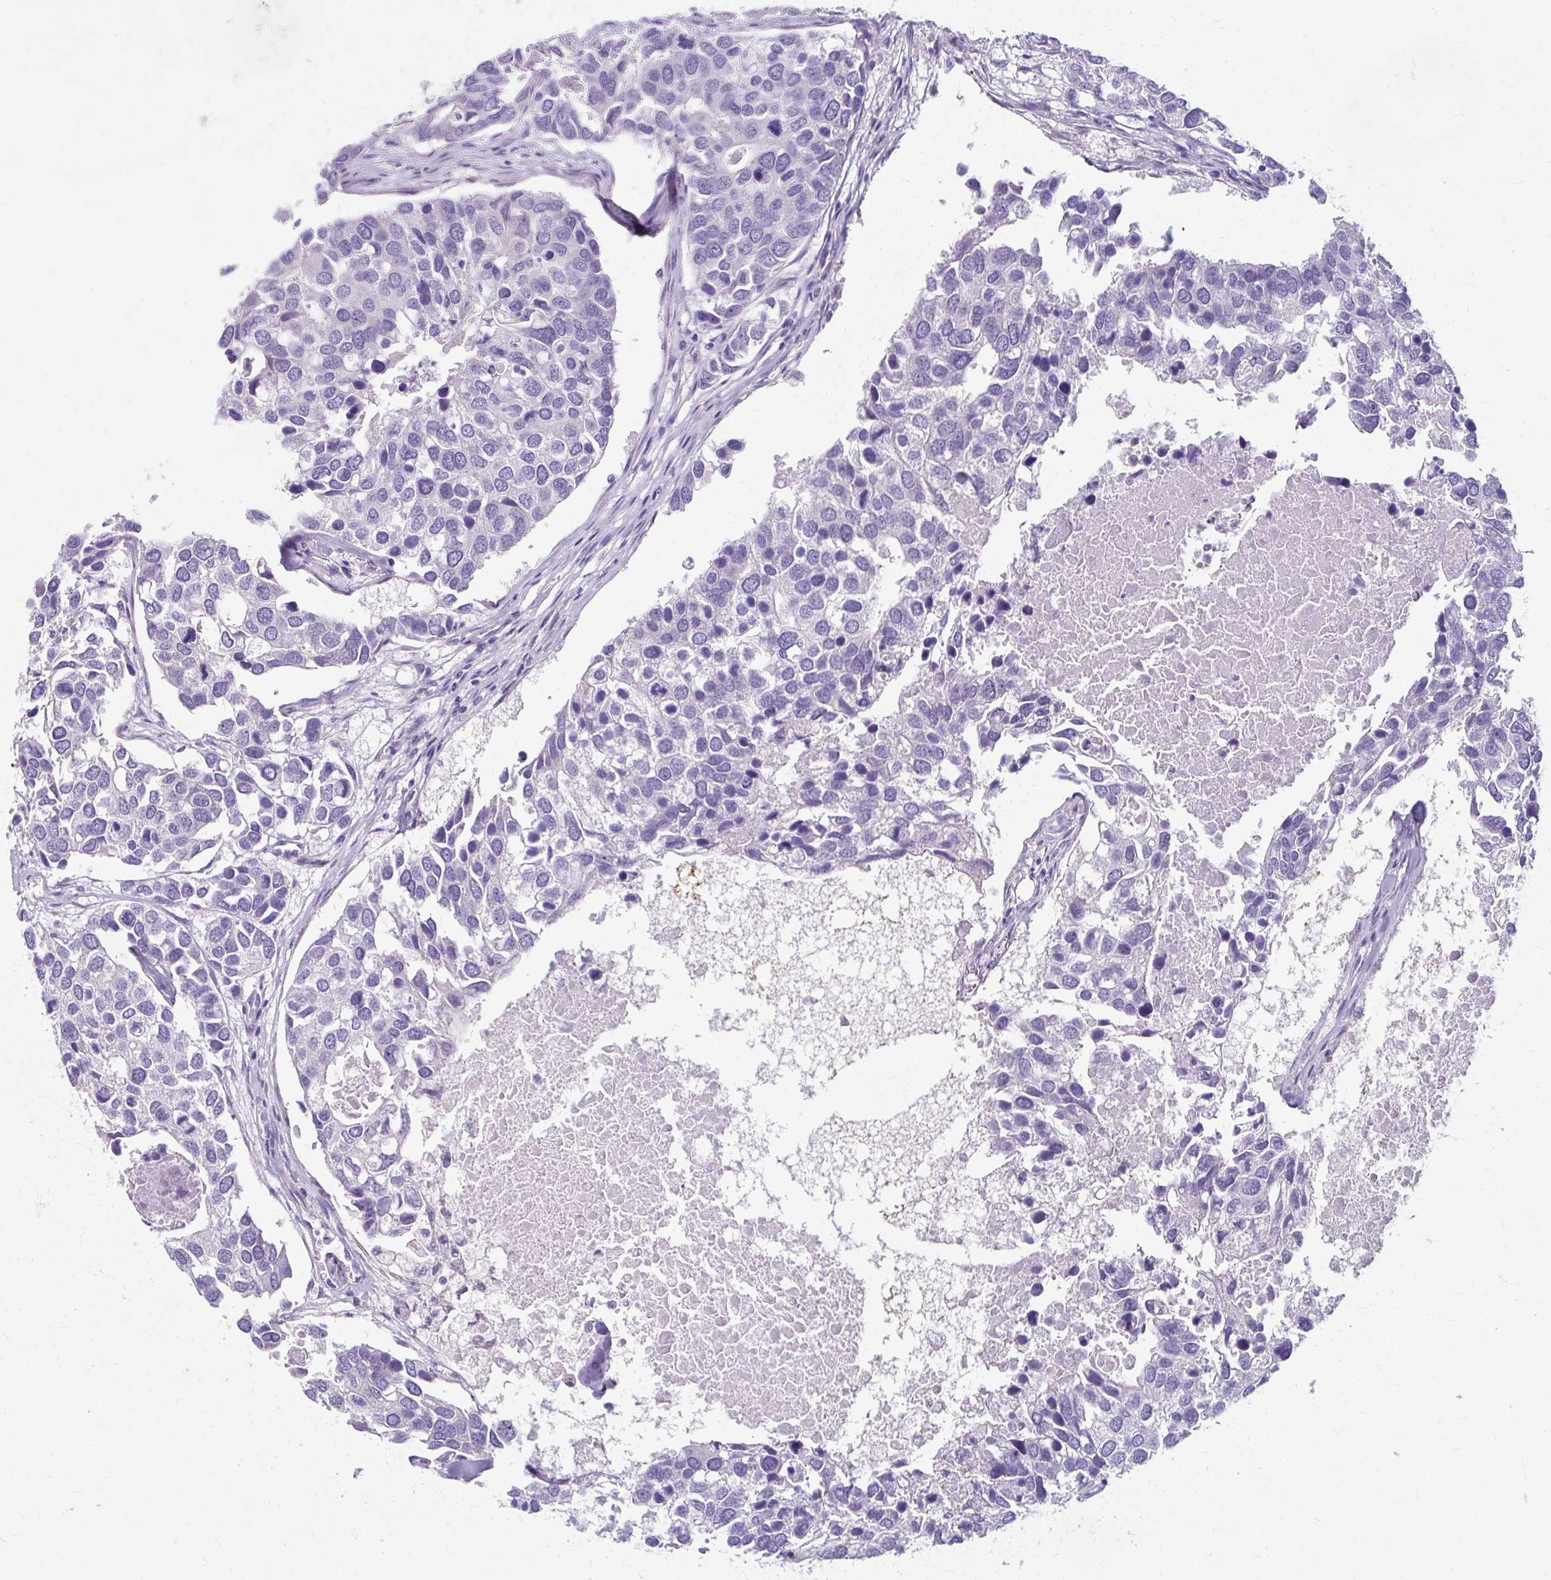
{"staining": {"intensity": "negative", "quantity": "none", "location": "none"}, "tissue": "breast cancer", "cell_type": "Tumor cells", "image_type": "cancer", "snomed": [{"axis": "morphology", "description": "Duct carcinoma"}, {"axis": "topography", "description": "Breast"}], "caption": "Immunohistochemical staining of breast cancer exhibits no significant positivity in tumor cells. (IHC, brightfield microscopy, high magnification).", "gene": "ZNF555", "patient": {"sex": "female", "age": 83}}